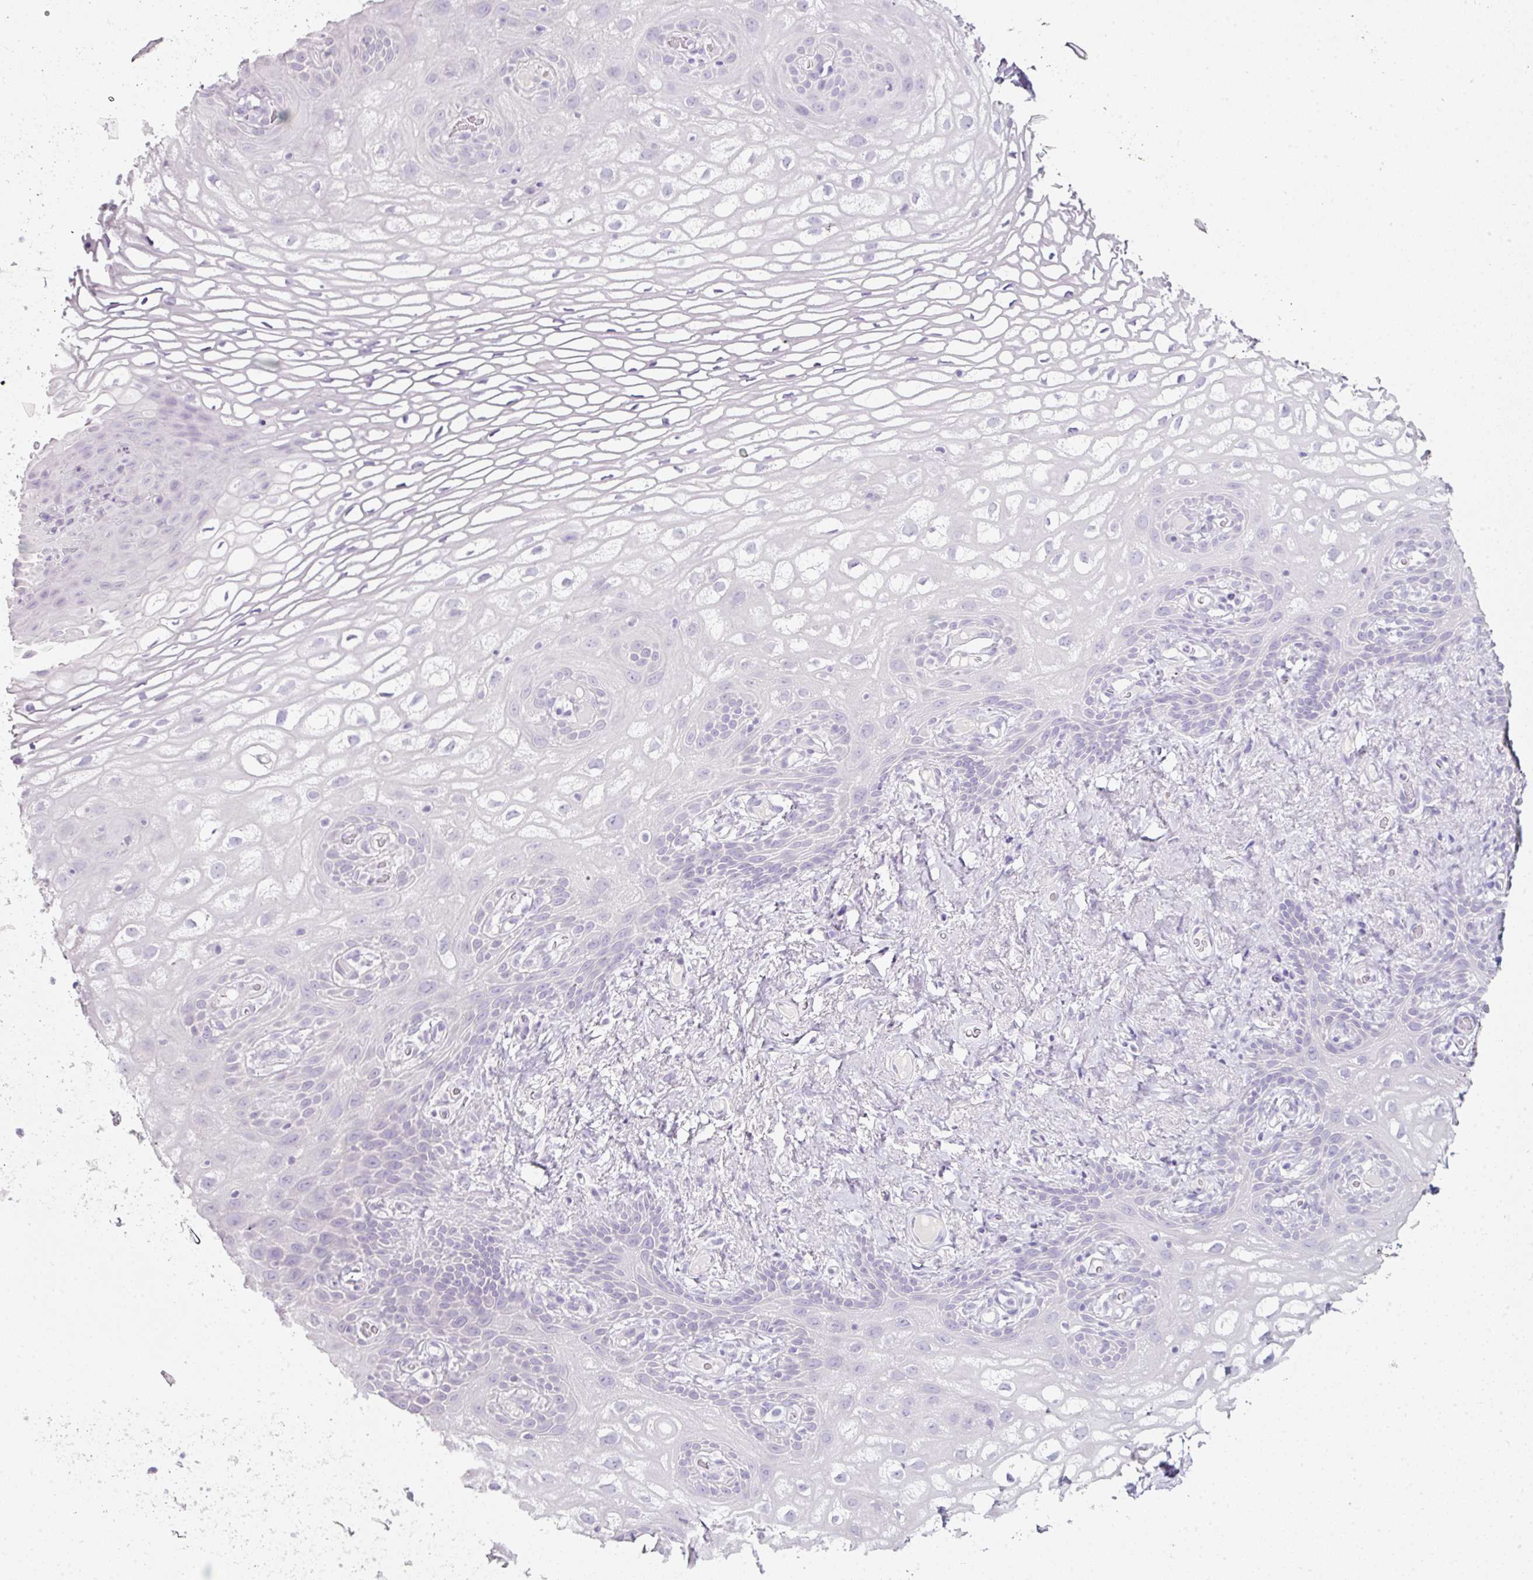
{"staining": {"intensity": "negative", "quantity": "none", "location": "none"}, "tissue": "vagina", "cell_type": "Squamous epithelial cells", "image_type": "normal", "snomed": [{"axis": "morphology", "description": "Normal tissue, NOS"}, {"axis": "topography", "description": "Vagina"}, {"axis": "topography", "description": "Peripheral nerve tissue"}], "caption": "Immunohistochemistry photomicrograph of unremarkable vagina stained for a protein (brown), which displays no staining in squamous epithelial cells.", "gene": "SLC2A2", "patient": {"sex": "female", "age": 71}}